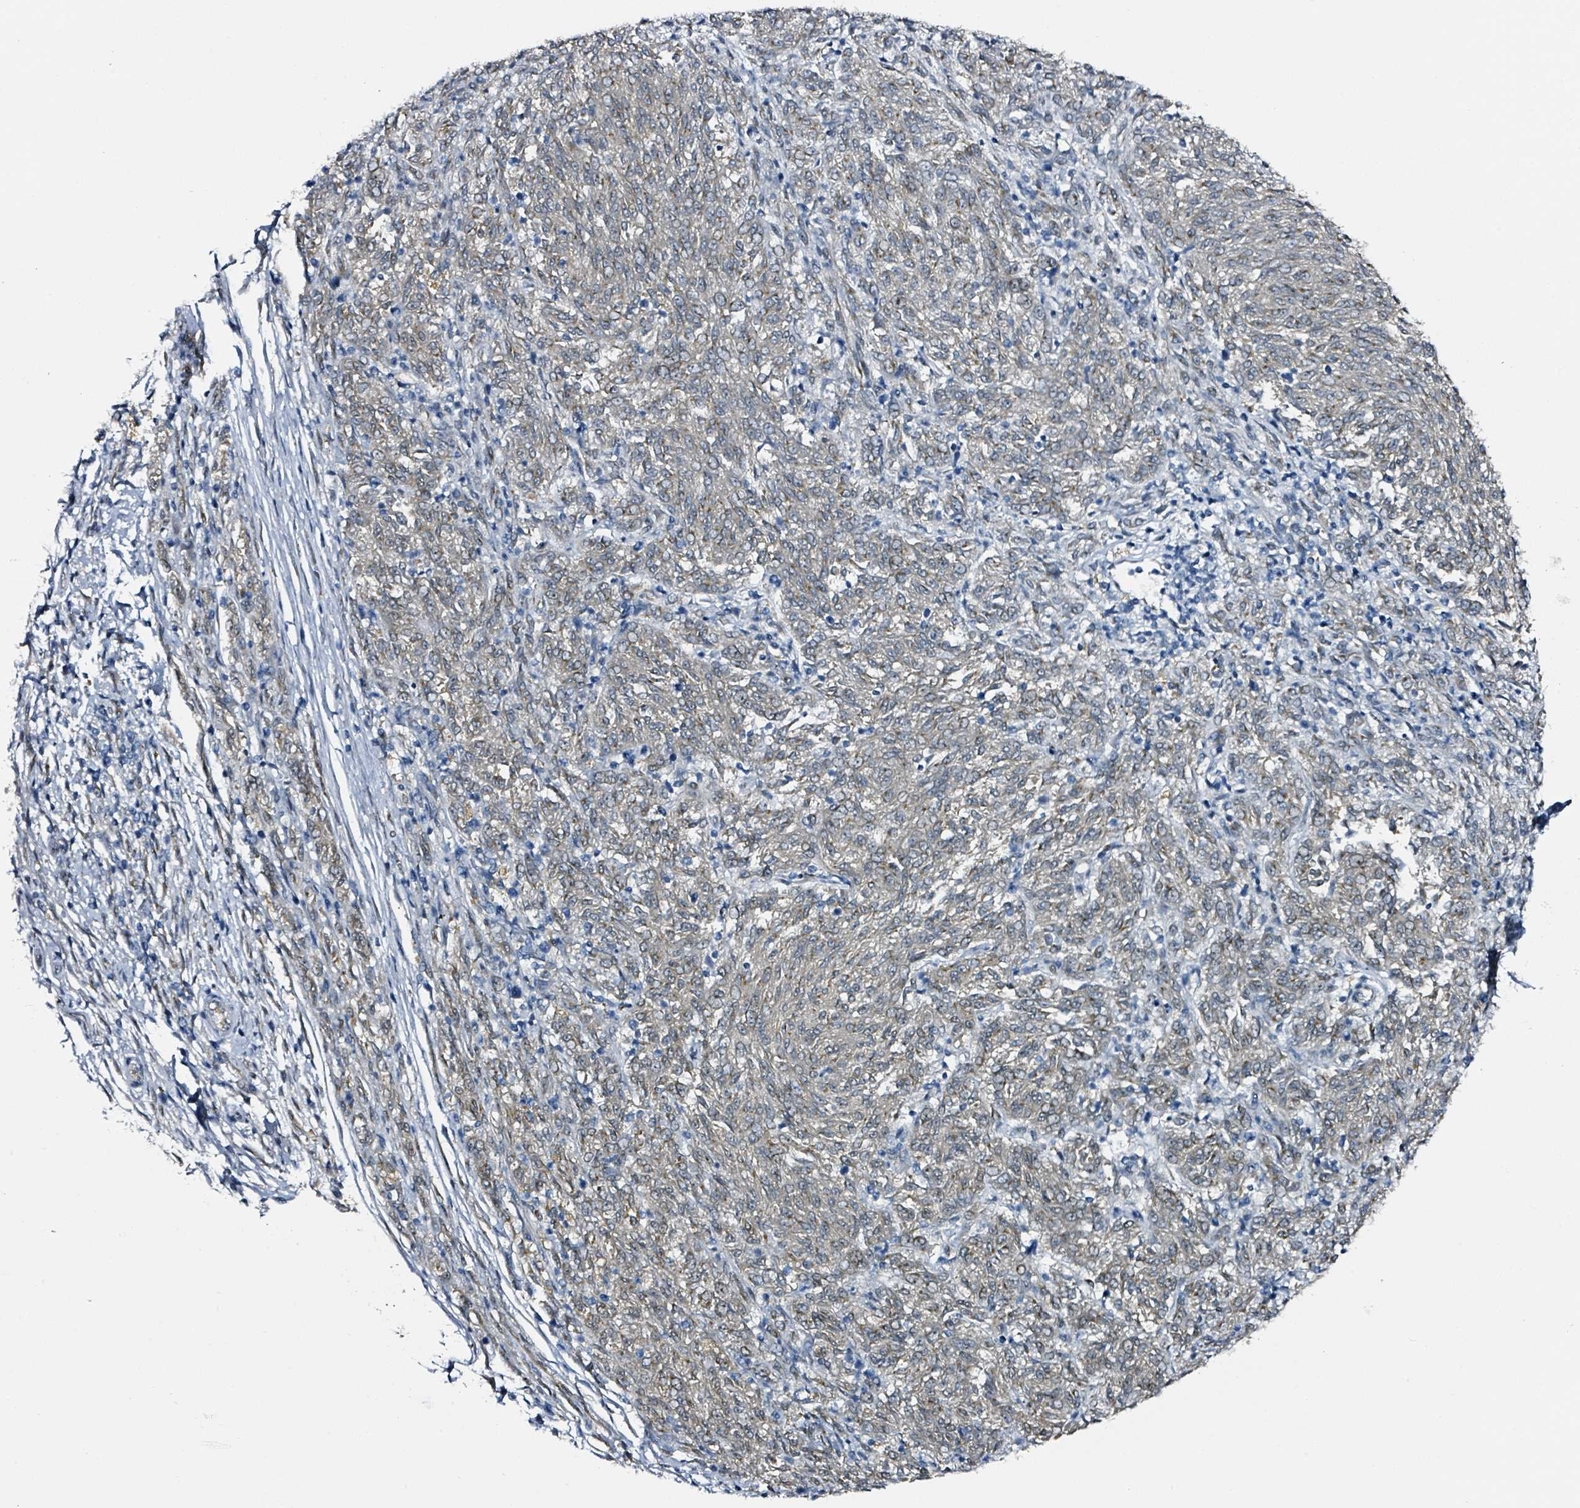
{"staining": {"intensity": "negative", "quantity": "none", "location": "none"}, "tissue": "melanoma", "cell_type": "Tumor cells", "image_type": "cancer", "snomed": [{"axis": "morphology", "description": "Malignant melanoma, NOS"}, {"axis": "topography", "description": "Skin"}], "caption": "Tumor cells show no significant expression in melanoma.", "gene": "B3GAT3", "patient": {"sex": "female", "age": 72}}